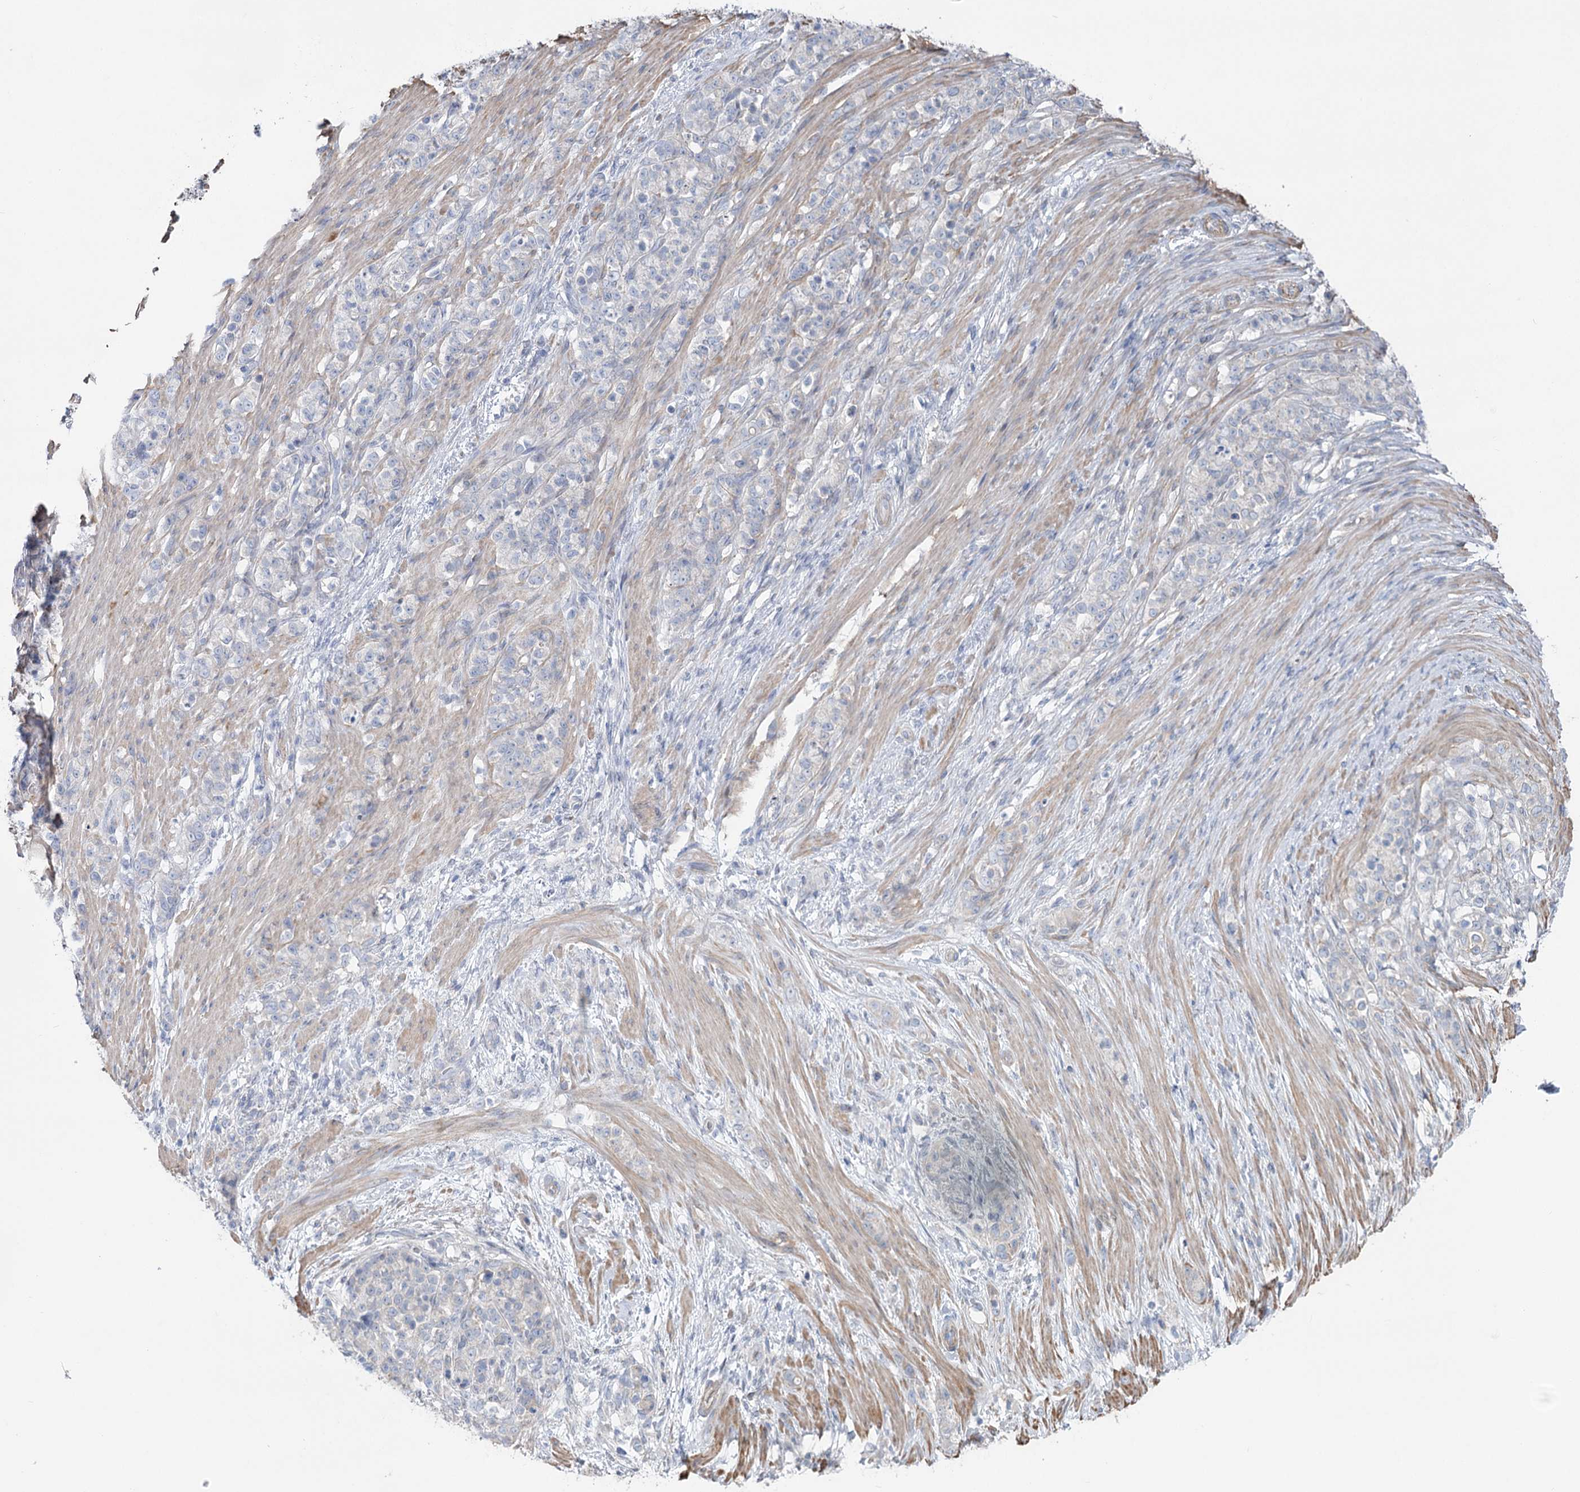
{"staining": {"intensity": "negative", "quantity": "none", "location": "none"}, "tissue": "stomach cancer", "cell_type": "Tumor cells", "image_type": "cancer", "snomed": [{"axis": "morphology", "description": "Adenocarcinoma, NOS"}, {"axis": "topography", "description": "Stomach"}], "caption": "Stomach cancer (adenocarcinoma) stained for a protein using IHC displays no expression tumor cells.", "gene": "LARP1B", "patient": {"sex": "female", "age": 79}}